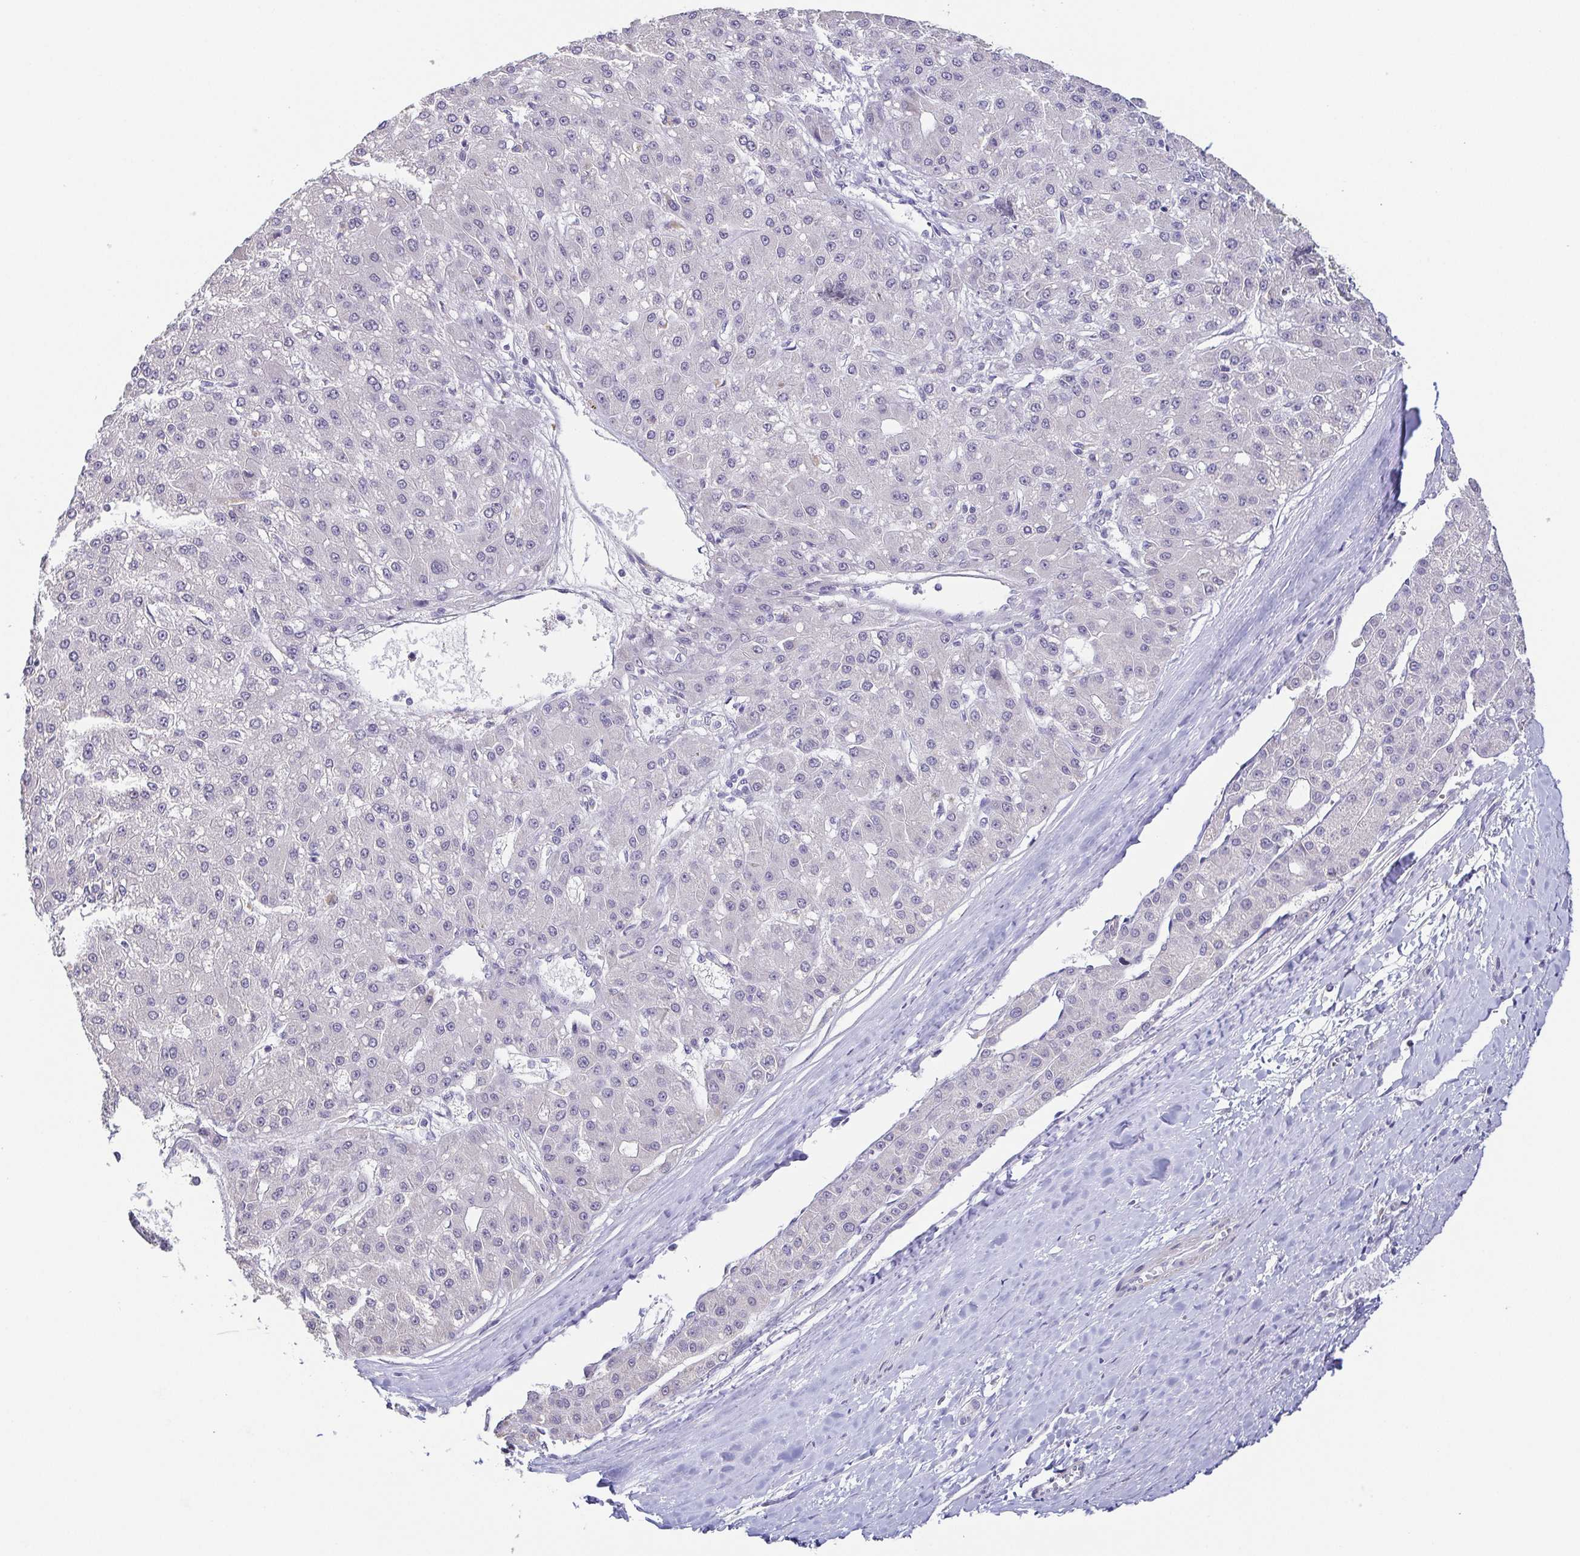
{"staining": {"intensity": "negative", "quantity": "none", "location": "none"}, "tissue": "liver cancer", "cell_type": "Tumor cells", "image_type": "cancer", "snomed": [{"axis": "morphology", "description": "Carcinoma, Hepatocellular, NOS"}, {"axis": "topography", "description": "Liver"}], "caption": "Immunohistochemical staining of human hepatocellular carcinoma (liver) reveals no significant positivity in tumor cells. (Brightfield microscopy of DAB IHC at high magnification).", "gene": "NEFH", "patient": {"sex": "male", "age": 67}}